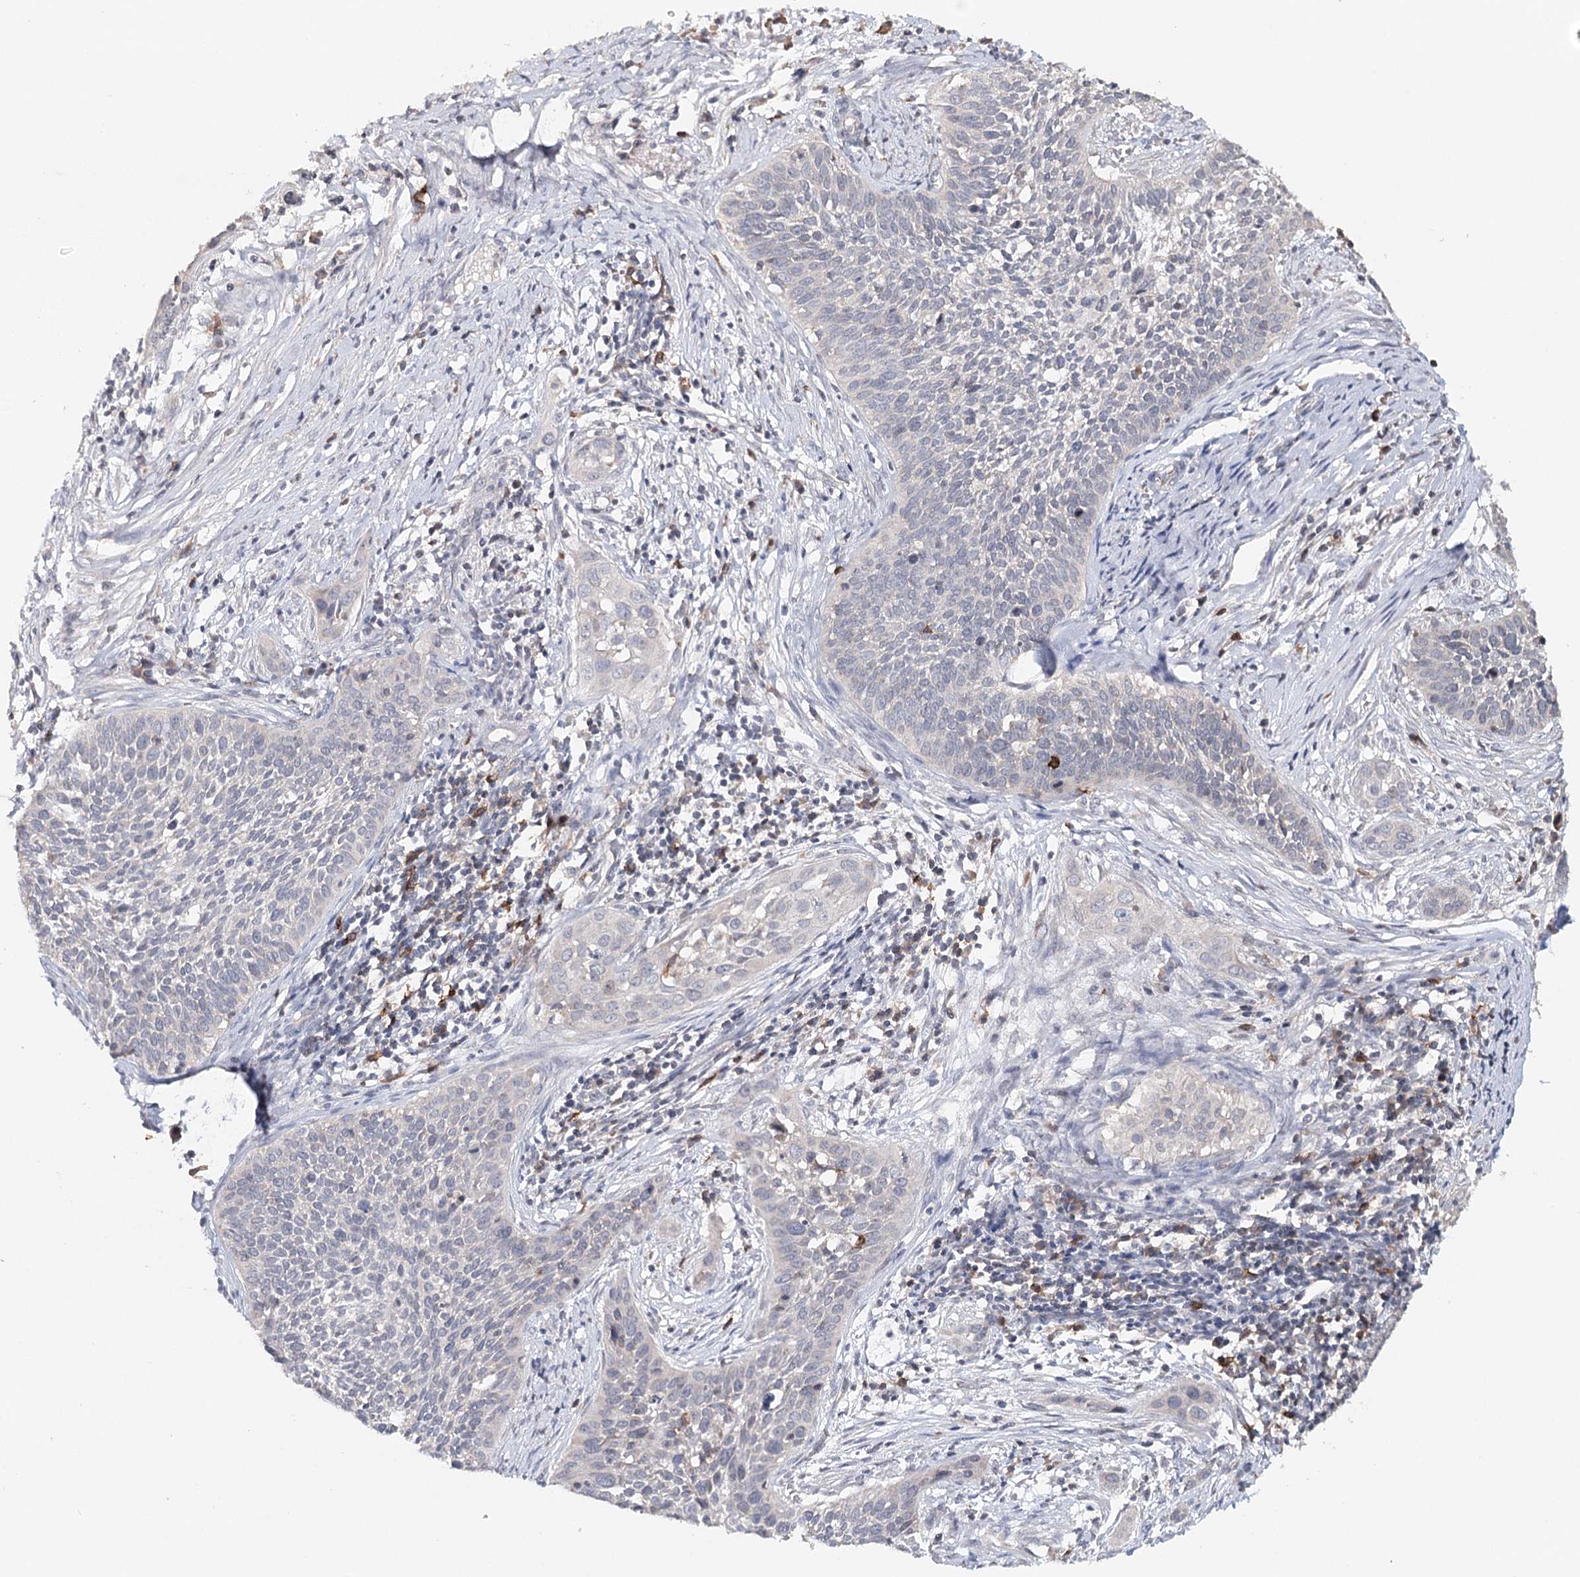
{"staining": {"intensity": "negative", "quantity": "none", "location": "none"}, "tissue": "cervical cancer", "cell_type": "Tumor cells", "image_type": "cancer", "snomed": [{"axis": "morphology", "description": "Squamous cell carcinoma, NOS"}, {"axis": "topography", "description": "Cervix"}], "caption": "DAB immunohistochemical staining of human cervical cancer exhibits no significant expression in tumor cells. The staining was performed using DAB (3,3'-diaminobenzidine) to visualize the protein expression in brown, while the nuclei were stained in blue with hematoxylin (Magnification: 20x).", "gene": "ICOS", "patient": {"sex": "female", "age": 34}}